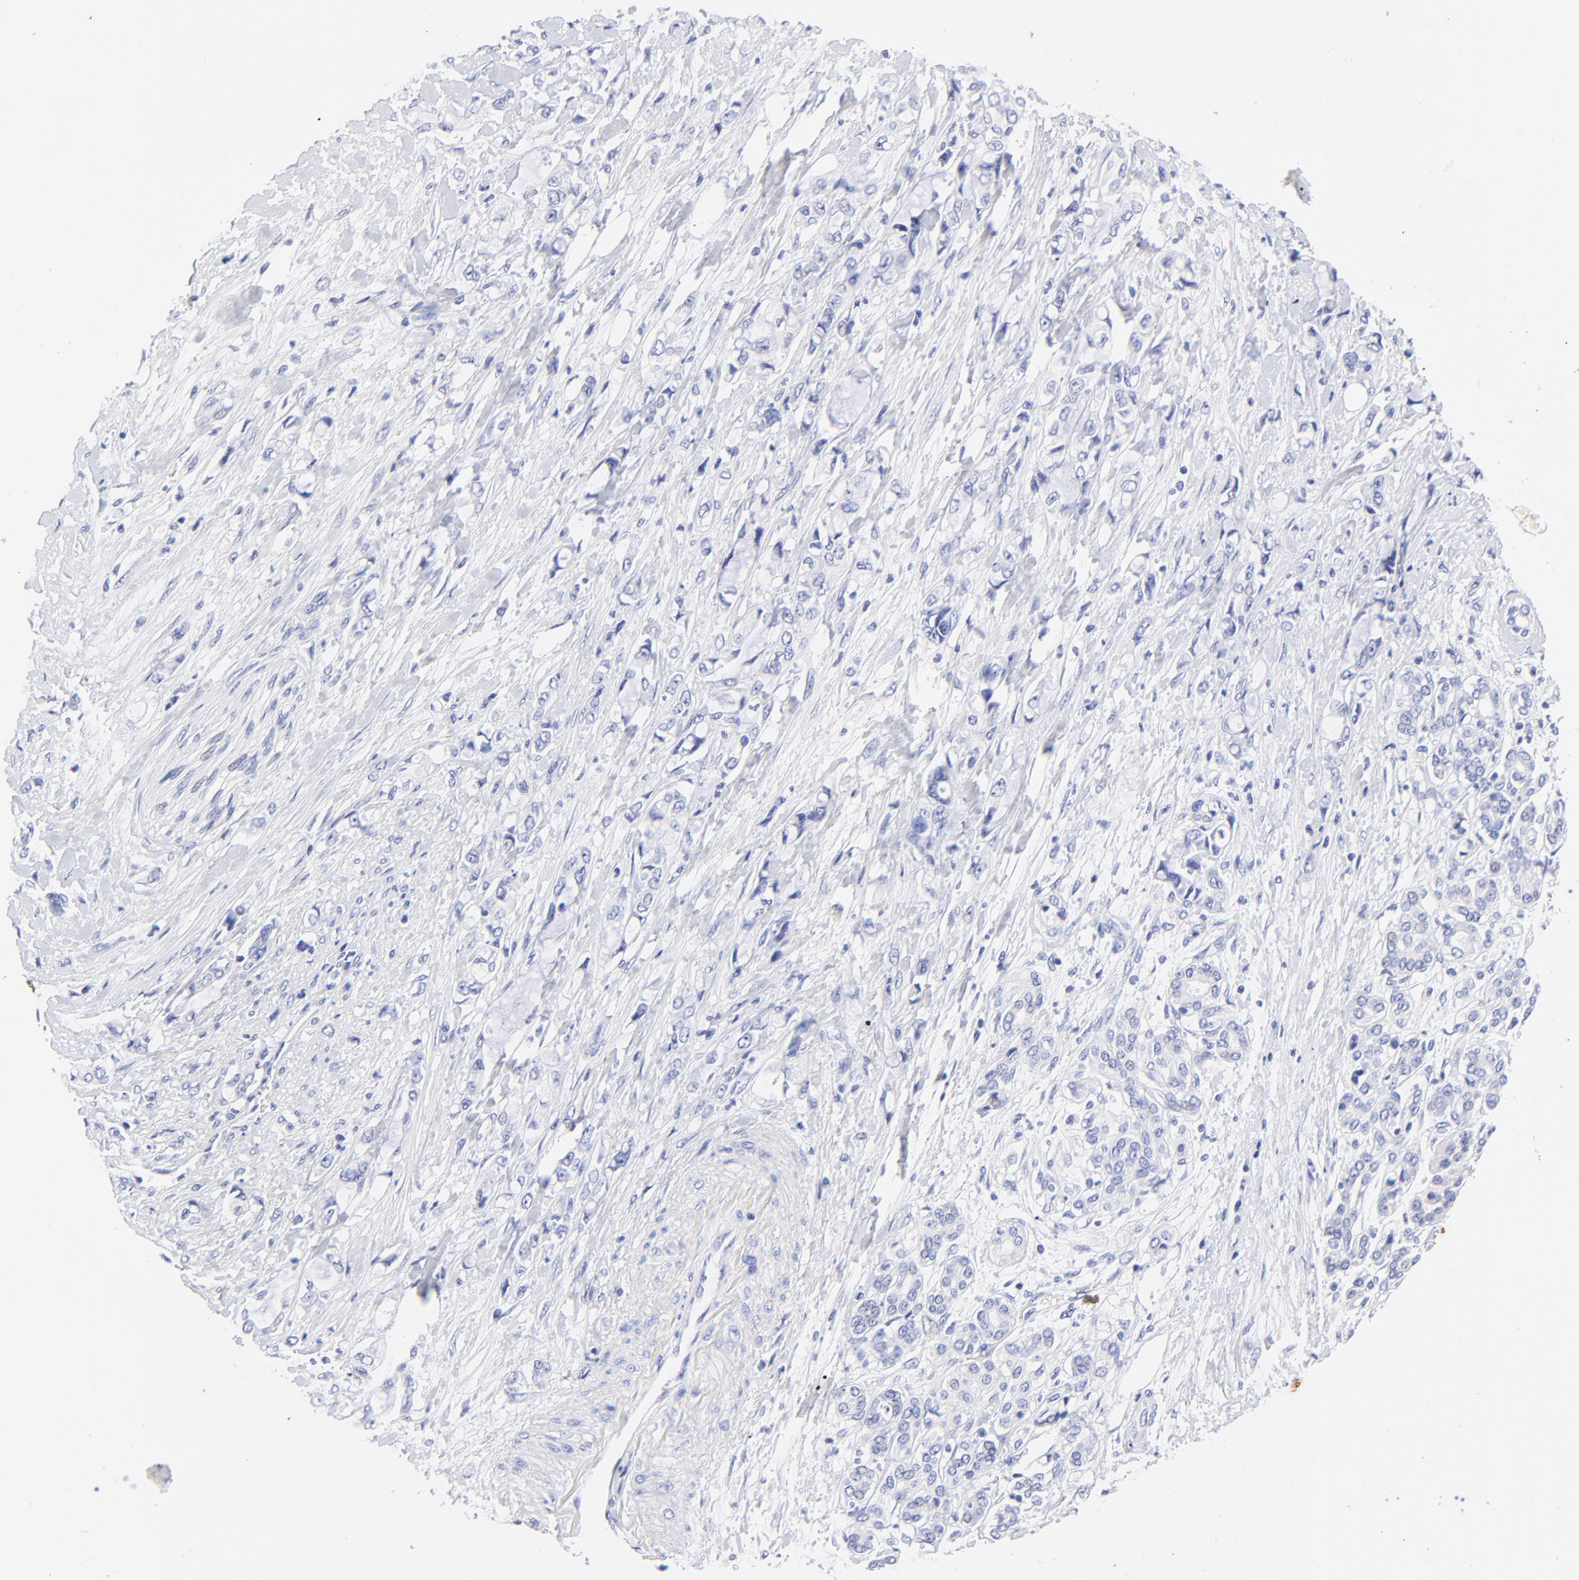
{"staining": {"intensity": "negative", "quantity": "none", "location": "none"}, "tissue": "pancreatic cancer", "cell_type": "Tumor cells", "image_type": "cancer", "snomed": [{"axis": "morphology", "description": "Adenocarcinoma, NOS"}, {"axis": "topography", "description": "Pancreas"}], "caption": "There is no significant positivity in tumor cells of pancreatic adenocarcinoma.", "gene": "HORMAD2", "patient": {"sex": "female", "age": 70}}